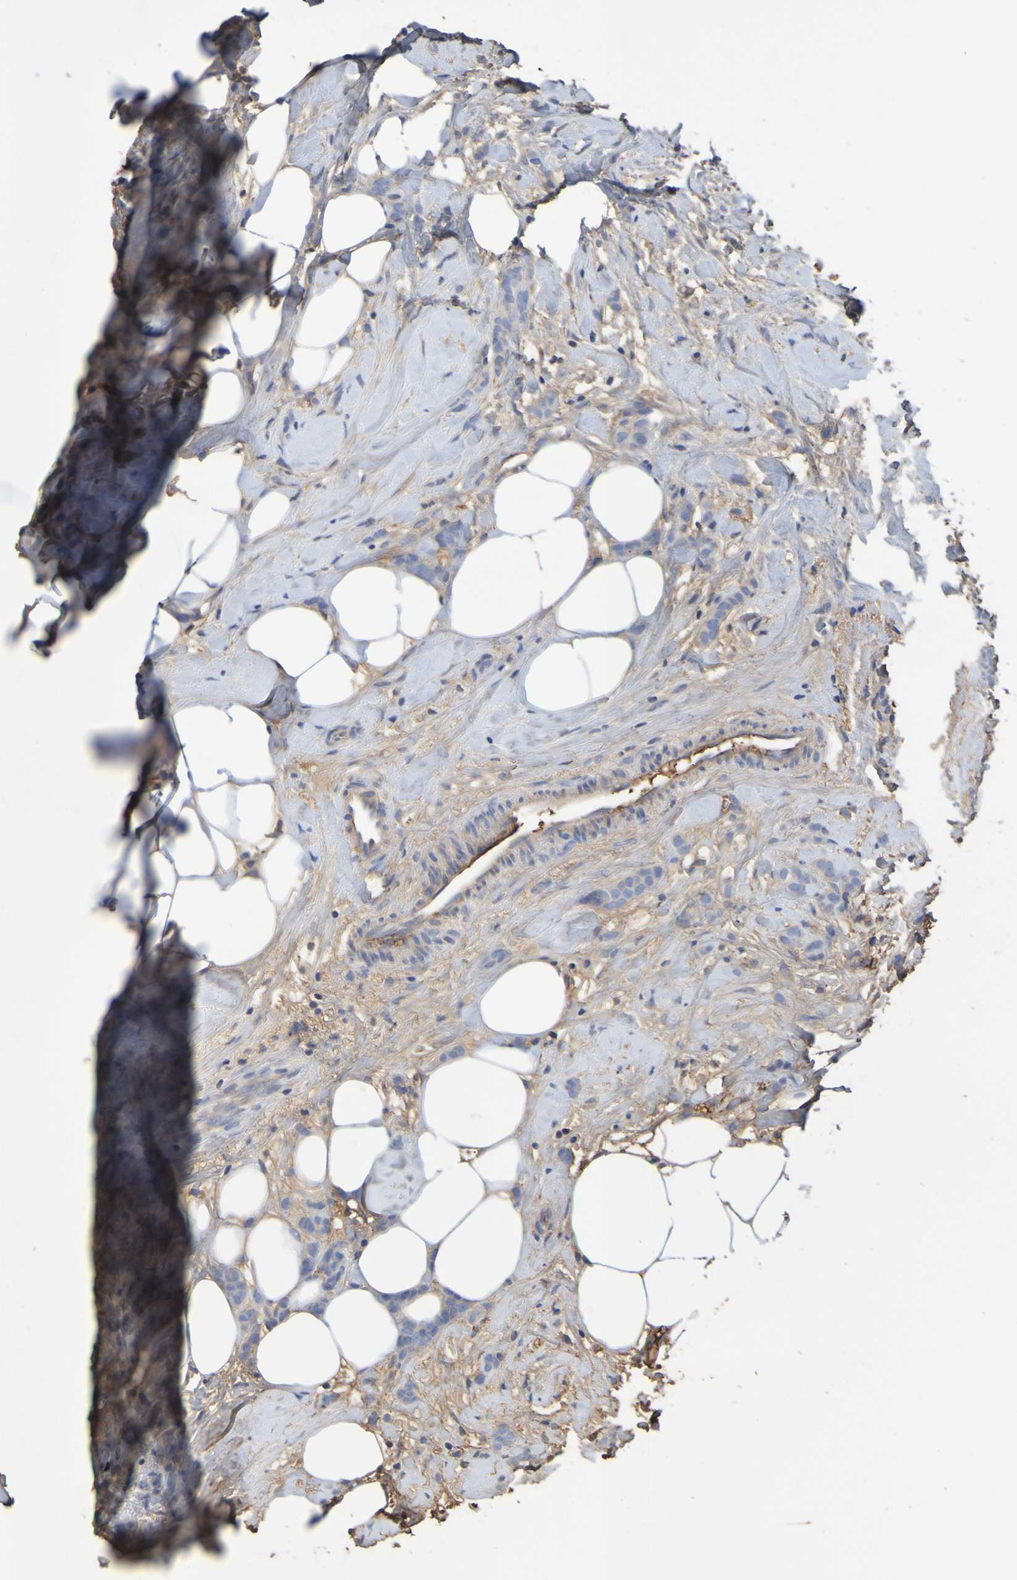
{"staining": {"intensity": "negative", "quantity": "none", "location": "none"}, "tissue": "breast cancer", "cell_type": "Tumor cells", "image_type": "cancer", "snomed": [{"axis": "morphology", "description": "Lobular carcinoma, in situ"}, {"axis": "morphology", "description": "Lobular carcinoma"}, {"axis": "topography", "description": "Breast"}], "caption": "DAB (3,3'-diaminobenzidine) immunohistochemical staining of human breast cancer shows no significant positivity in tumor cells.", "gene": "GAB3", "patient": {"sex": "female", "age": 41}}